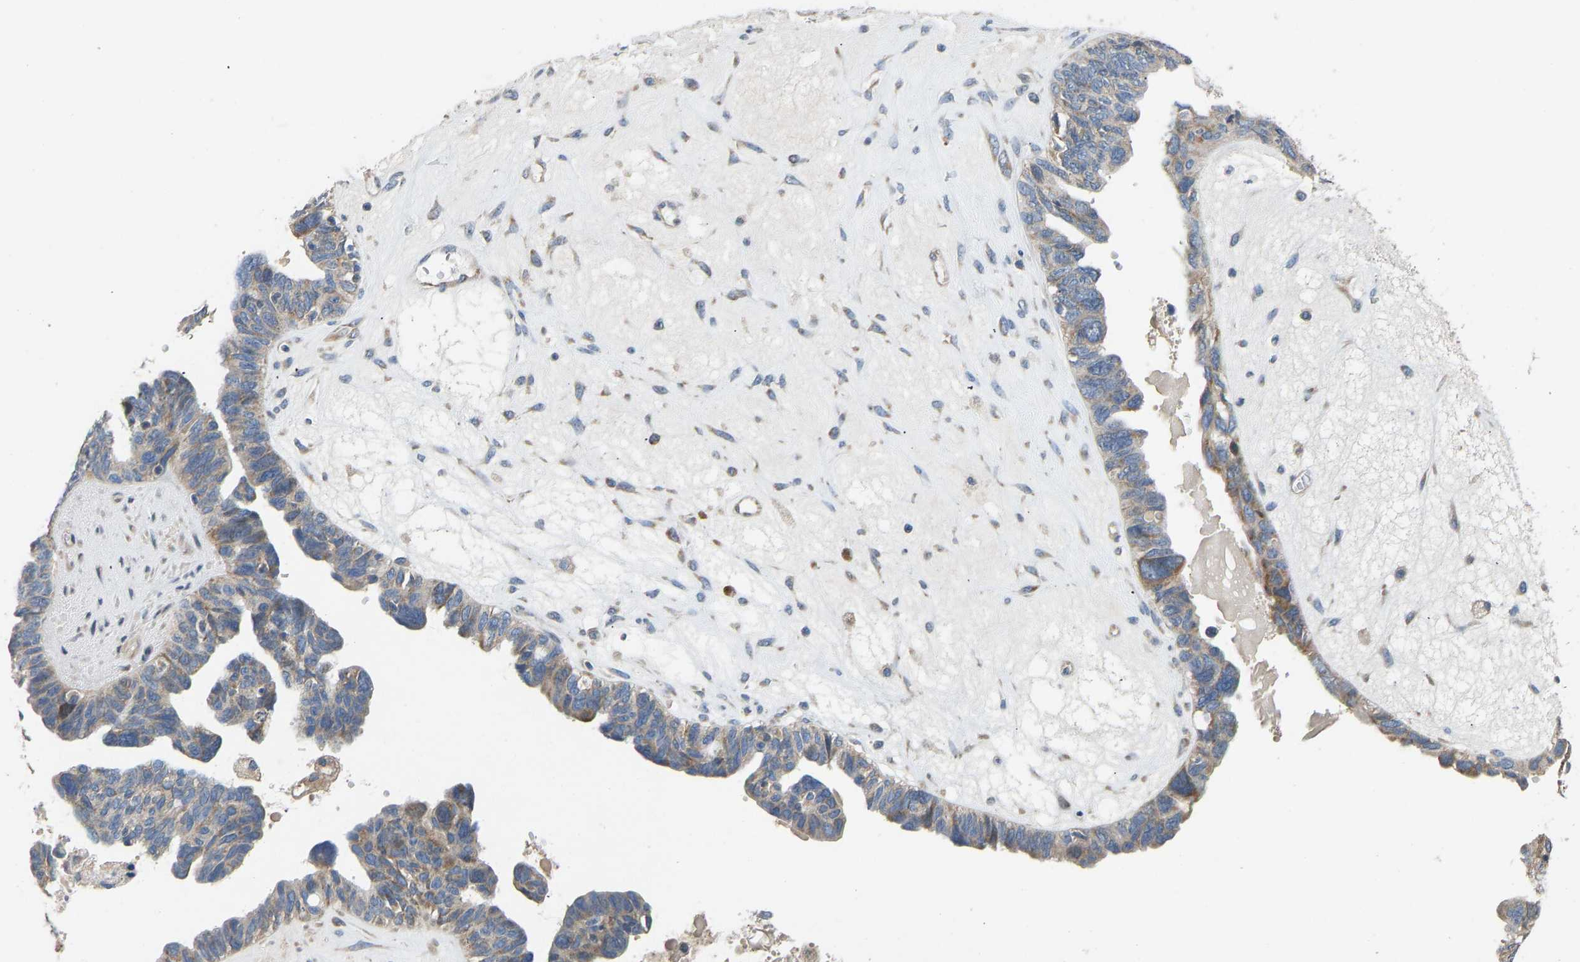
{"staining": {"intensity": "weak", "quantity": ">75%", "location": "cytoplasmic/membranous"}, "tissue": "ovarian cancer", "cell_type": "Tumor cells", "image_type": "cancer", "snomed": [{"axis": "morphology", "description": "Cystadenocarcinoma, serous, NOS"}, {"axis": "topography", "description": "Ovary"}], "caption": "Weak cytoplasmic/membranous expression for a protein is appreciated in approximately >75% of tumor cells of ovarian cancer using IHC.", "gene": "TMEM150A", "patient": {"sex": "female", "age": 79}}